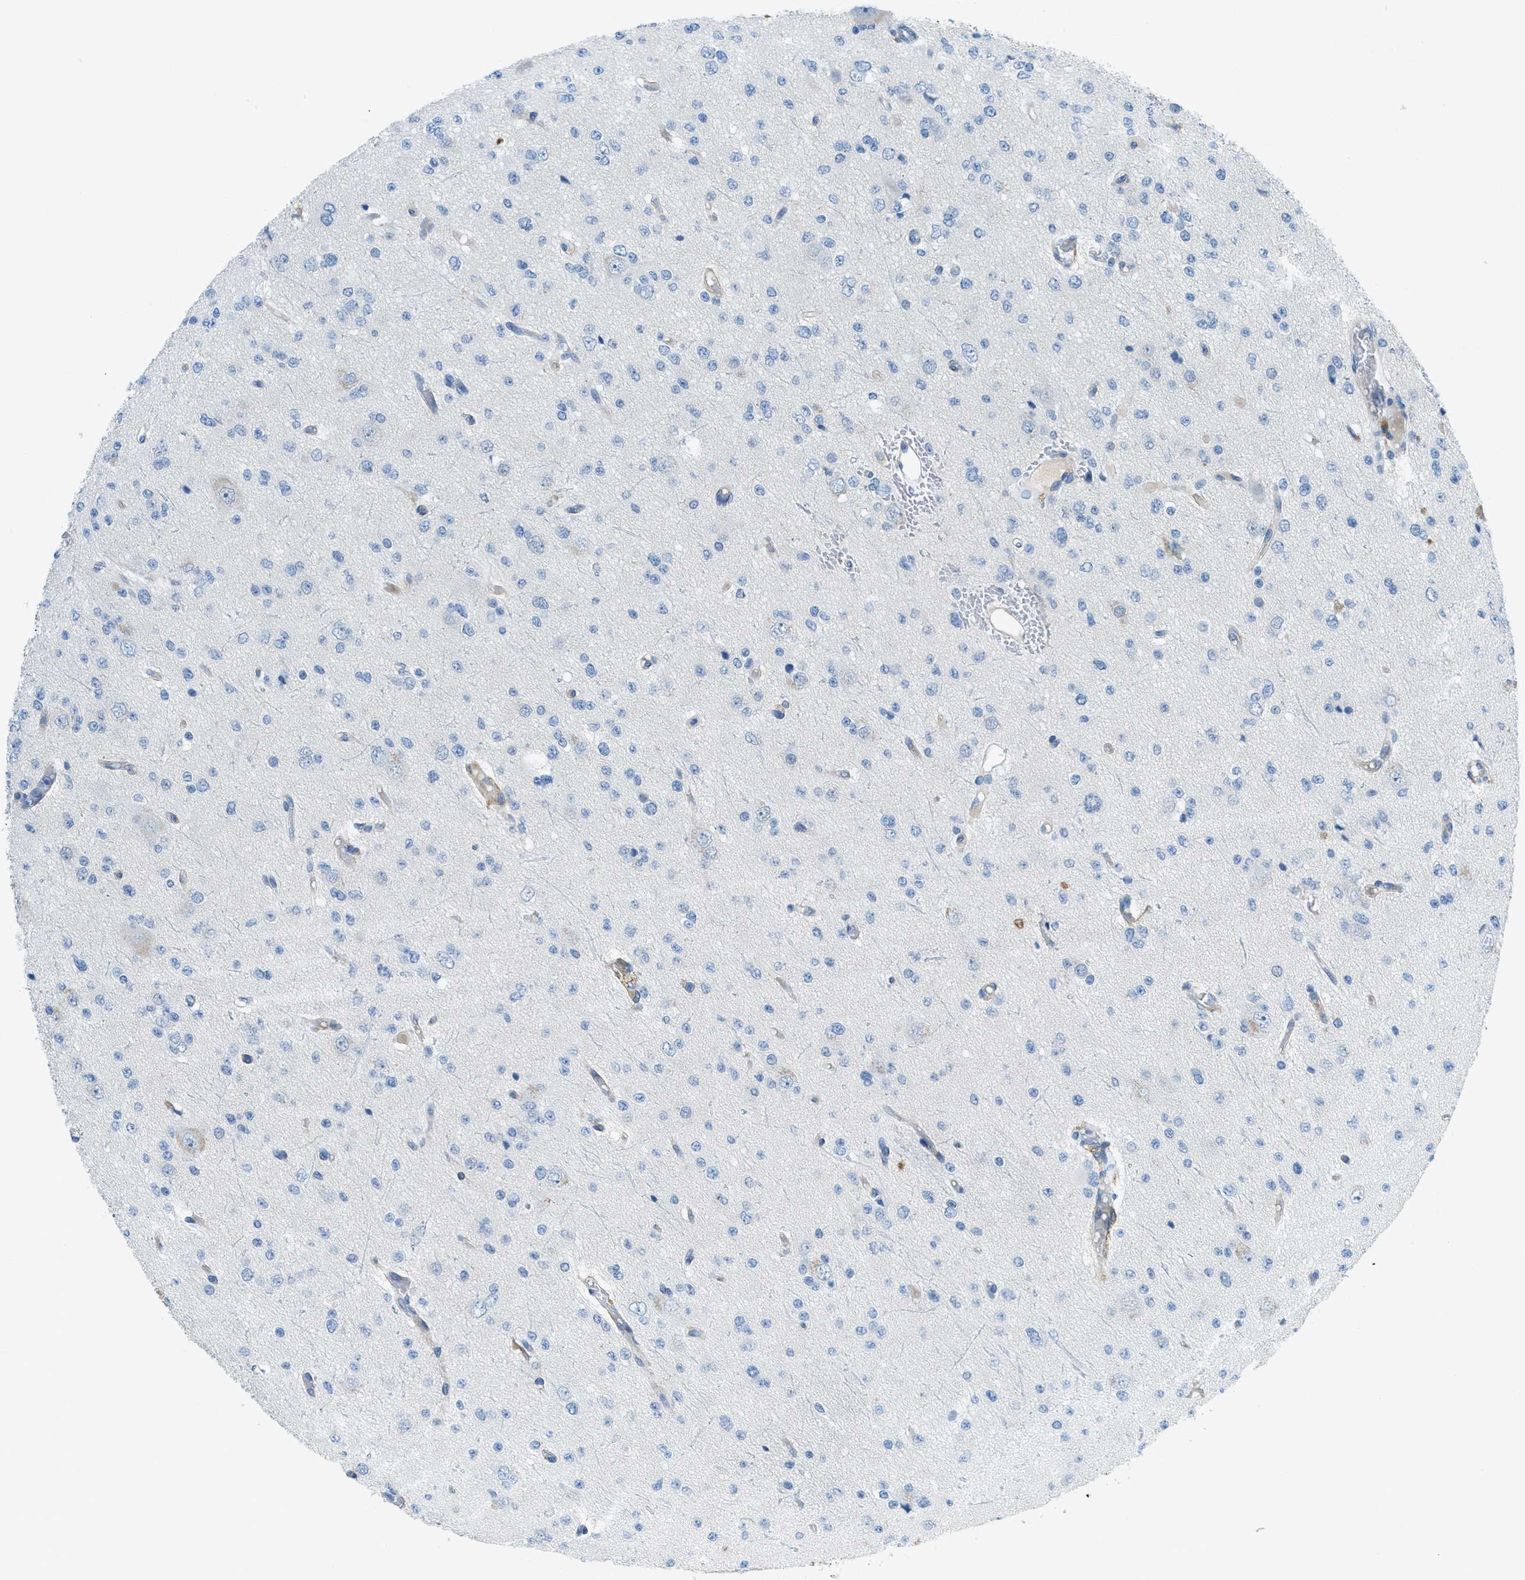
{"staining": {"intensity": "negative", "quantity": "none", "location": "none"}, "tissue": "glioma", "cell_type": "Tumor cells", "image_type": "cancer", "snomed": [{"axis": "morphology", "description": "Glioma, malignant, Low grade"}, {"axis": "topography", "description": "Brain"}], "caption": "DAB immunohistochemical staining of malignant glioma (low-grade) shows no significant staining in tumor cells.", "gene": "KLHL8", "patient": {"sex": "male", "age": 38}}